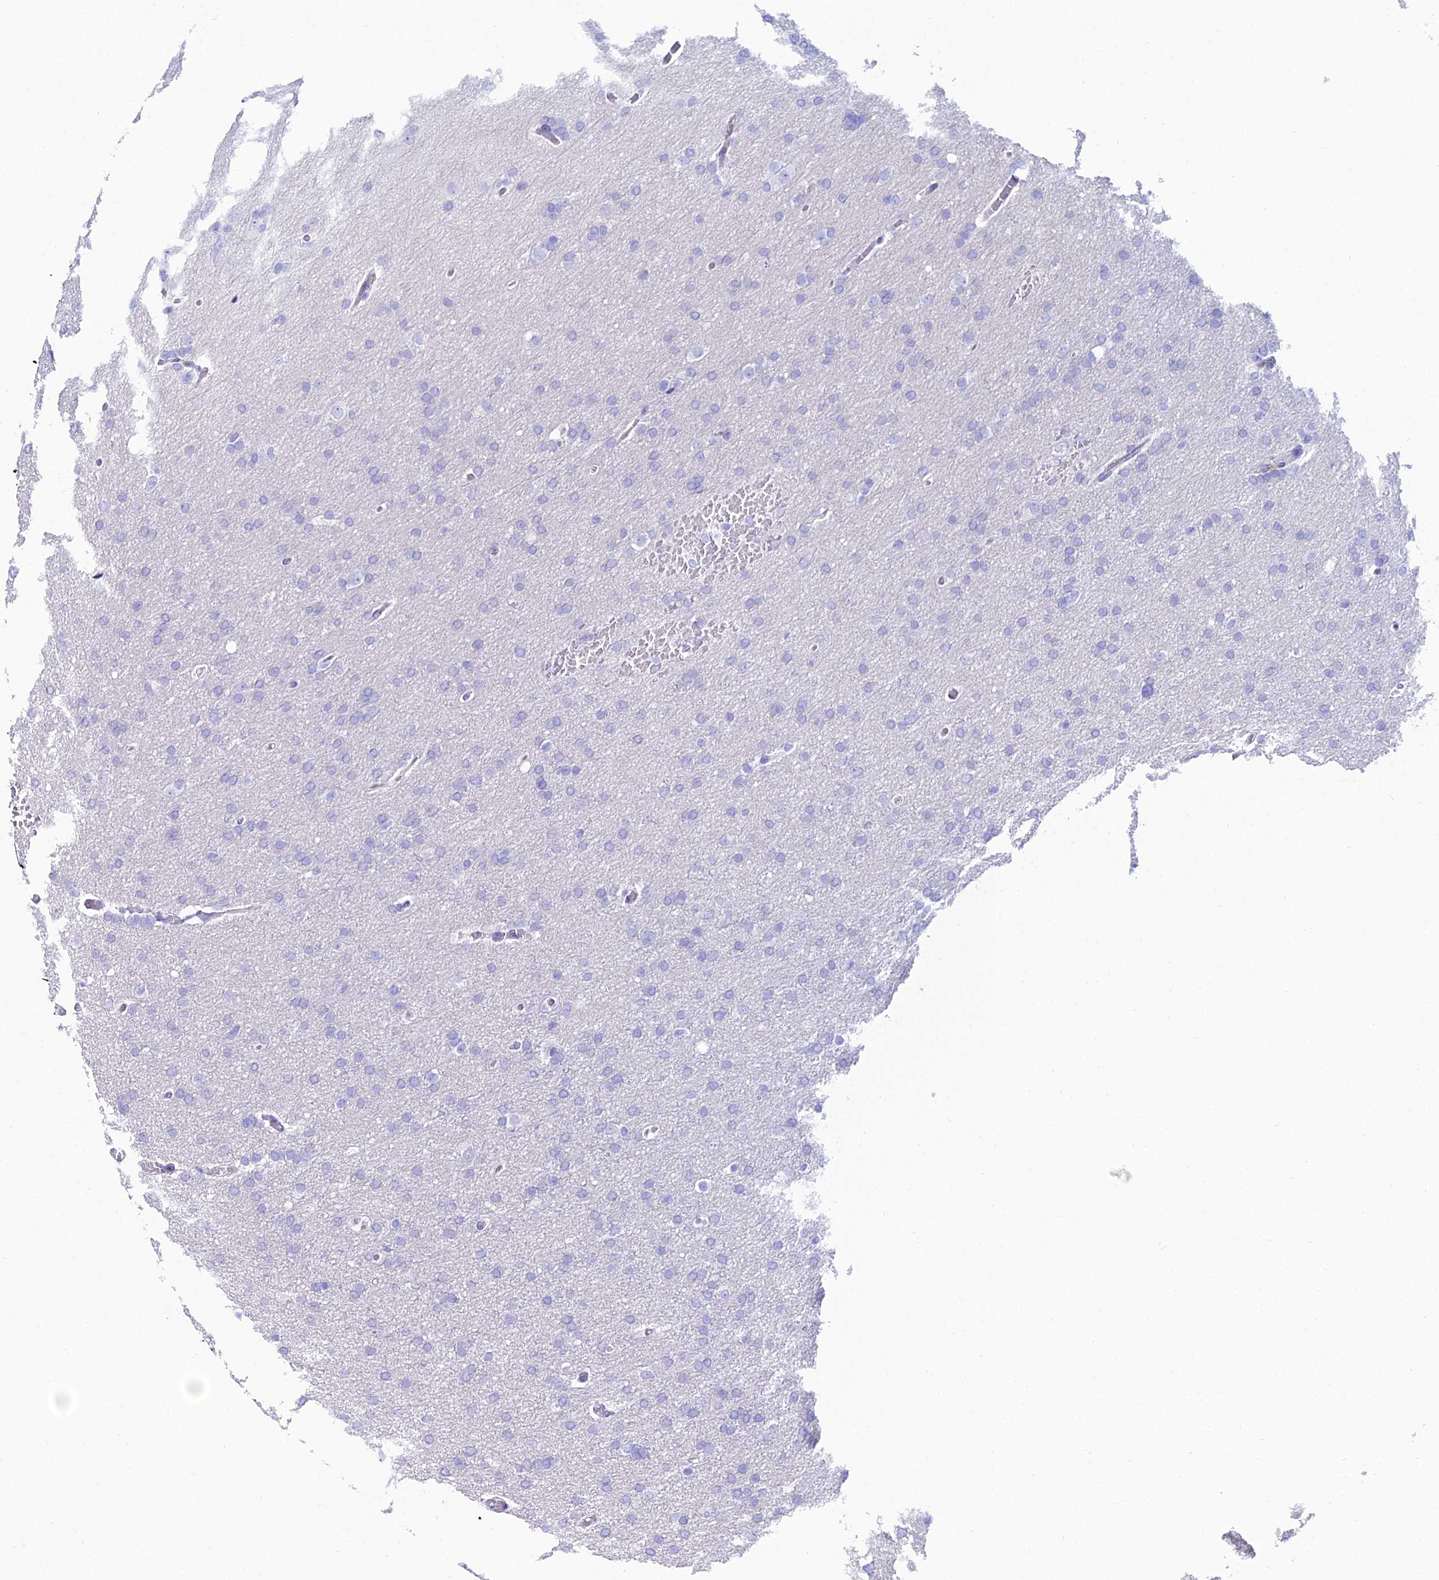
{"staining": {"intensity": "negative", "quantity": "none", "location": "none"}, "tissue": "glioma", "cell_type": "Tumor cells", "image_type": "cancer", "snomed": [{"axis": "morphology", "description": "Glioma, malignant, High grade"}, {"axis": "topography", "description": "Cerebral cortex"}], "caption": "Immunohistochemical staining of high-grade glioma (malignant) shows no significant staining in tumor cells.", "gene": "OR4D5", "patient": {"sex": "female", "age": 36}}